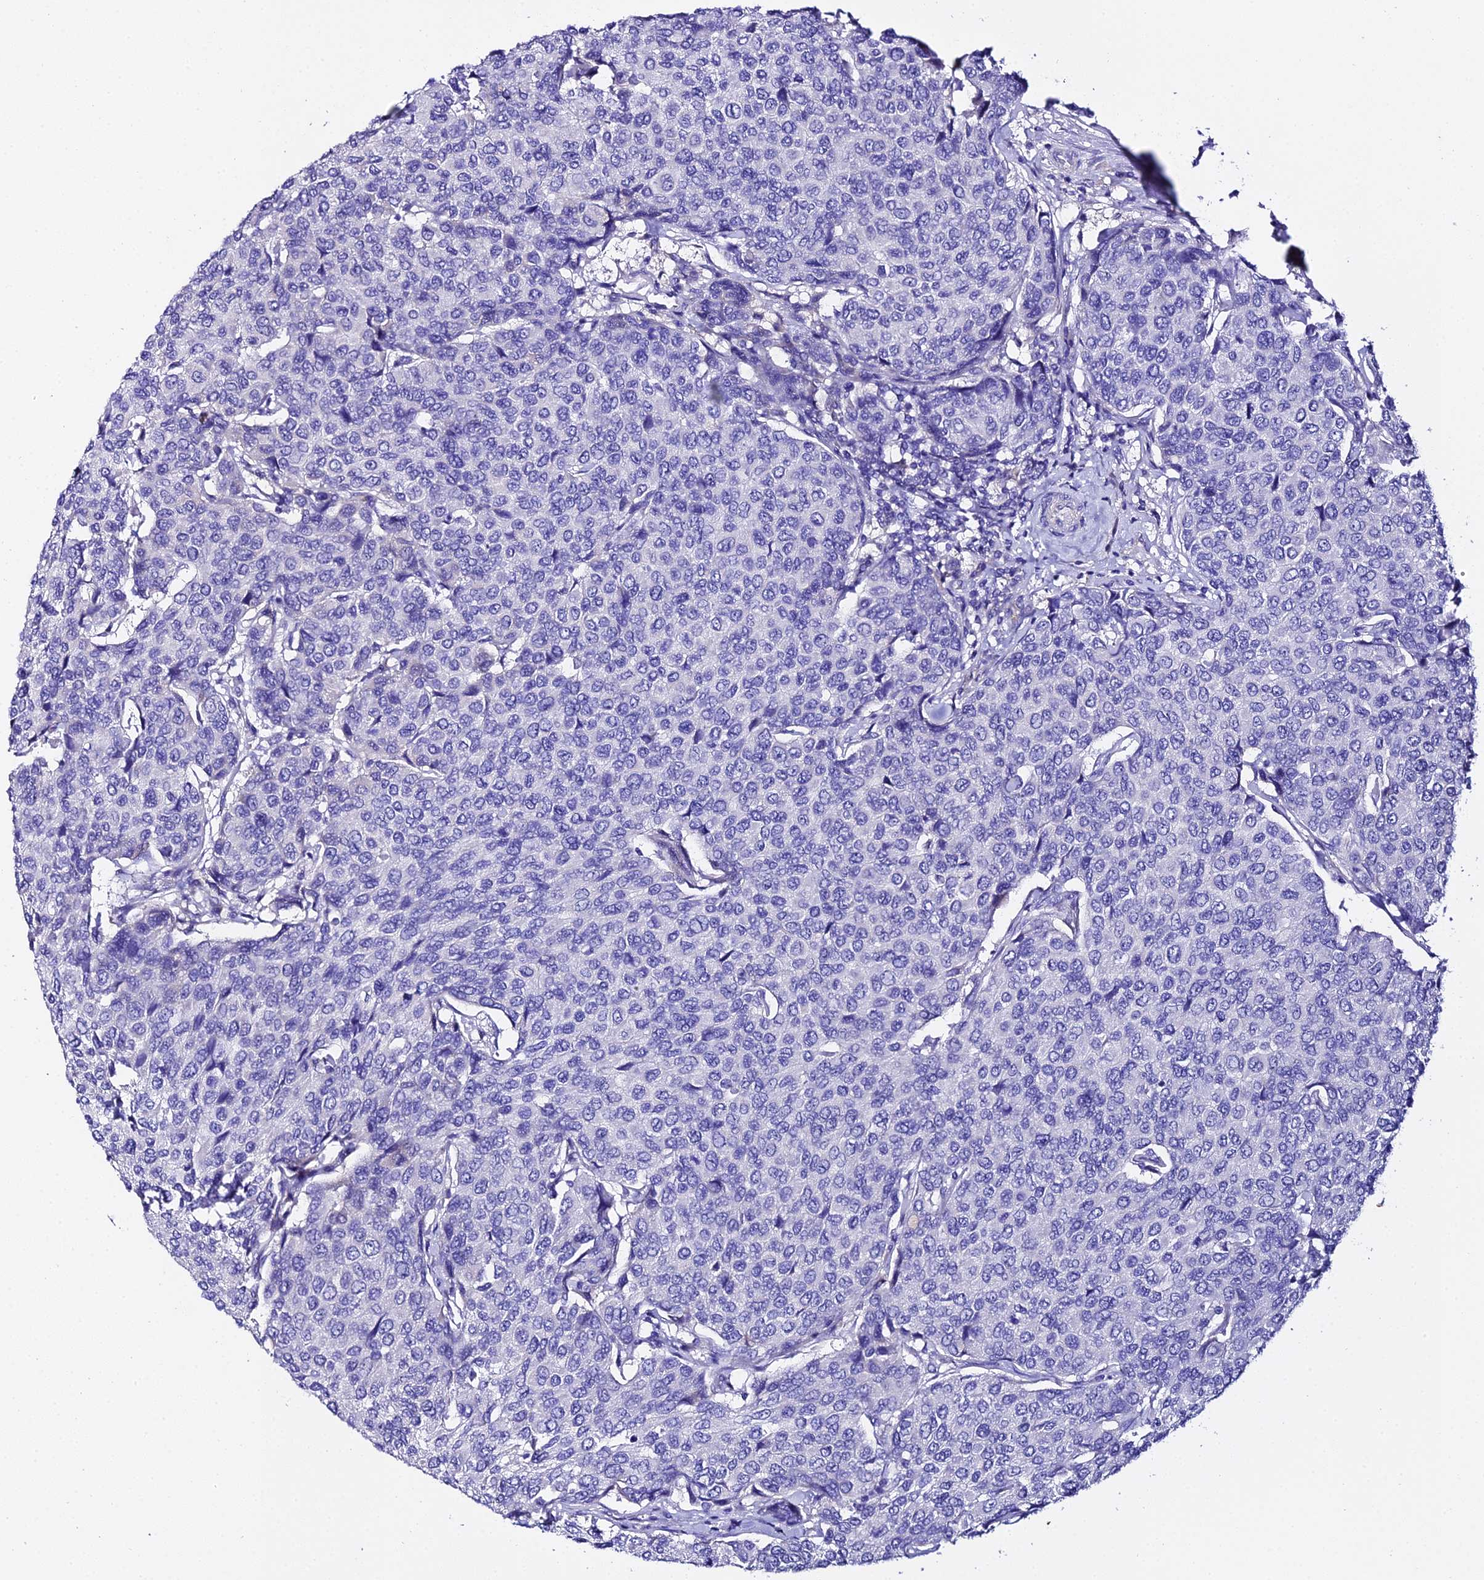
{"staining": {"intensity": "negative", "quantity": "none", "location": "none"}, "tissue": "breast cancer", "cell_type": "Tumor cells", "image_type": "cancer", "snomed": [{"axis": "morphology", "description": "Duct carcinoma"}, {"axis": "topography", "description": "Breast"}], "caption": "DAB (3,3'-diaminobenzidine) immunohistochemical staining of breast cancer (intraductal carcinoma) reveals no significant positivity in tumor cells. The staining is performed using DAB brown chromogen with nuclei counter-stained in using hematoxylin.", "gene": "TMEM117", "patient": {"sex": "female", "age": 55}}